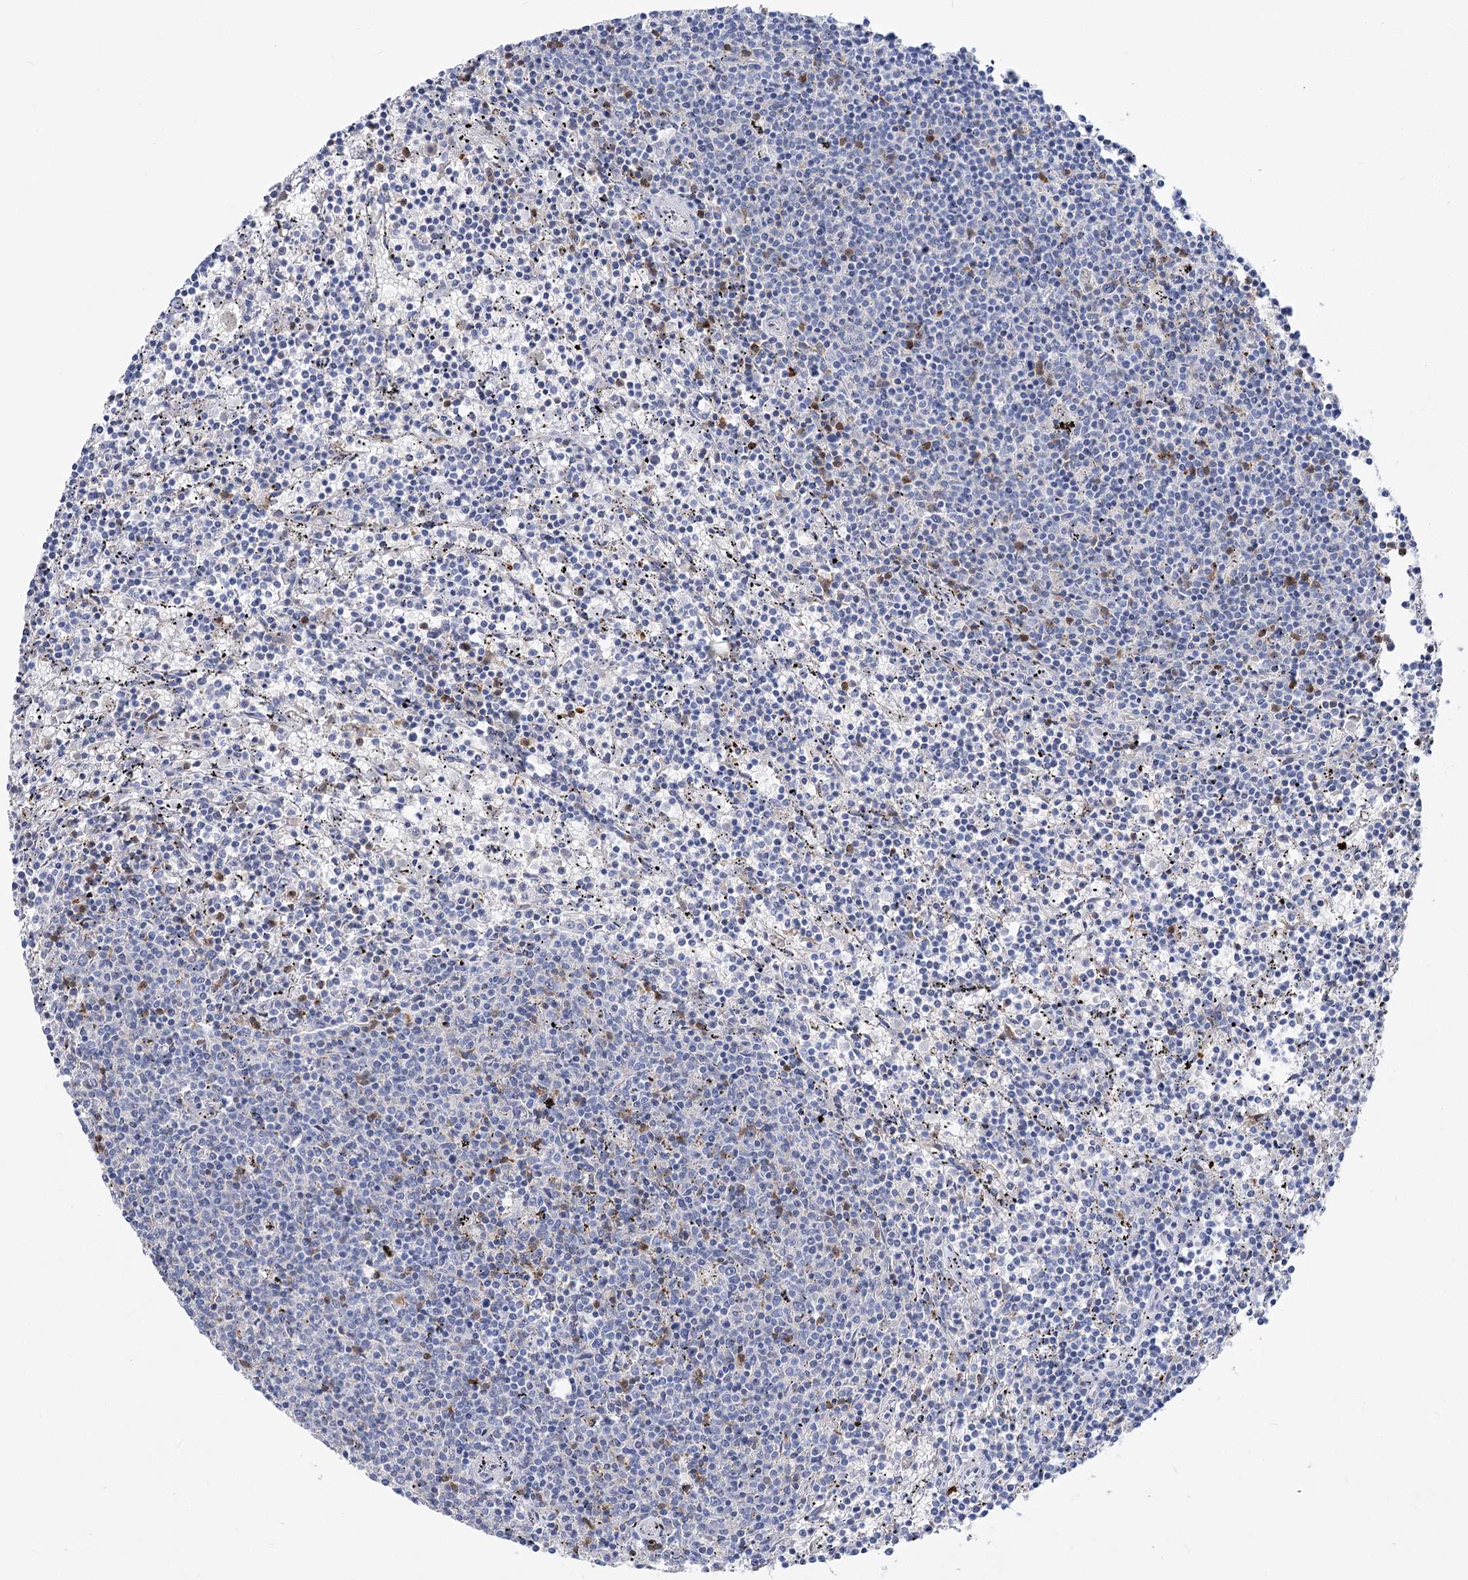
{"staining": {"intensity": "negative", "quantity": "none", "location": "none"}, "tissue": "lymphoma", "cell_type": "Tumor cells", "image_type": "cancer", "snomed": [{"axis": "morphology", "description": "Malignant lymphoma, non-Hodgkin's type, Low grade"}, {"axis": "topography", "description": "Spleen"}], "caption": "A high-resolution histopathology image shows IHC staining of lymphoma, which exhibits no significant staining in tumor cells.", "gene": "PCDHA1", "patient": {"sex": "female", "age": 50}}